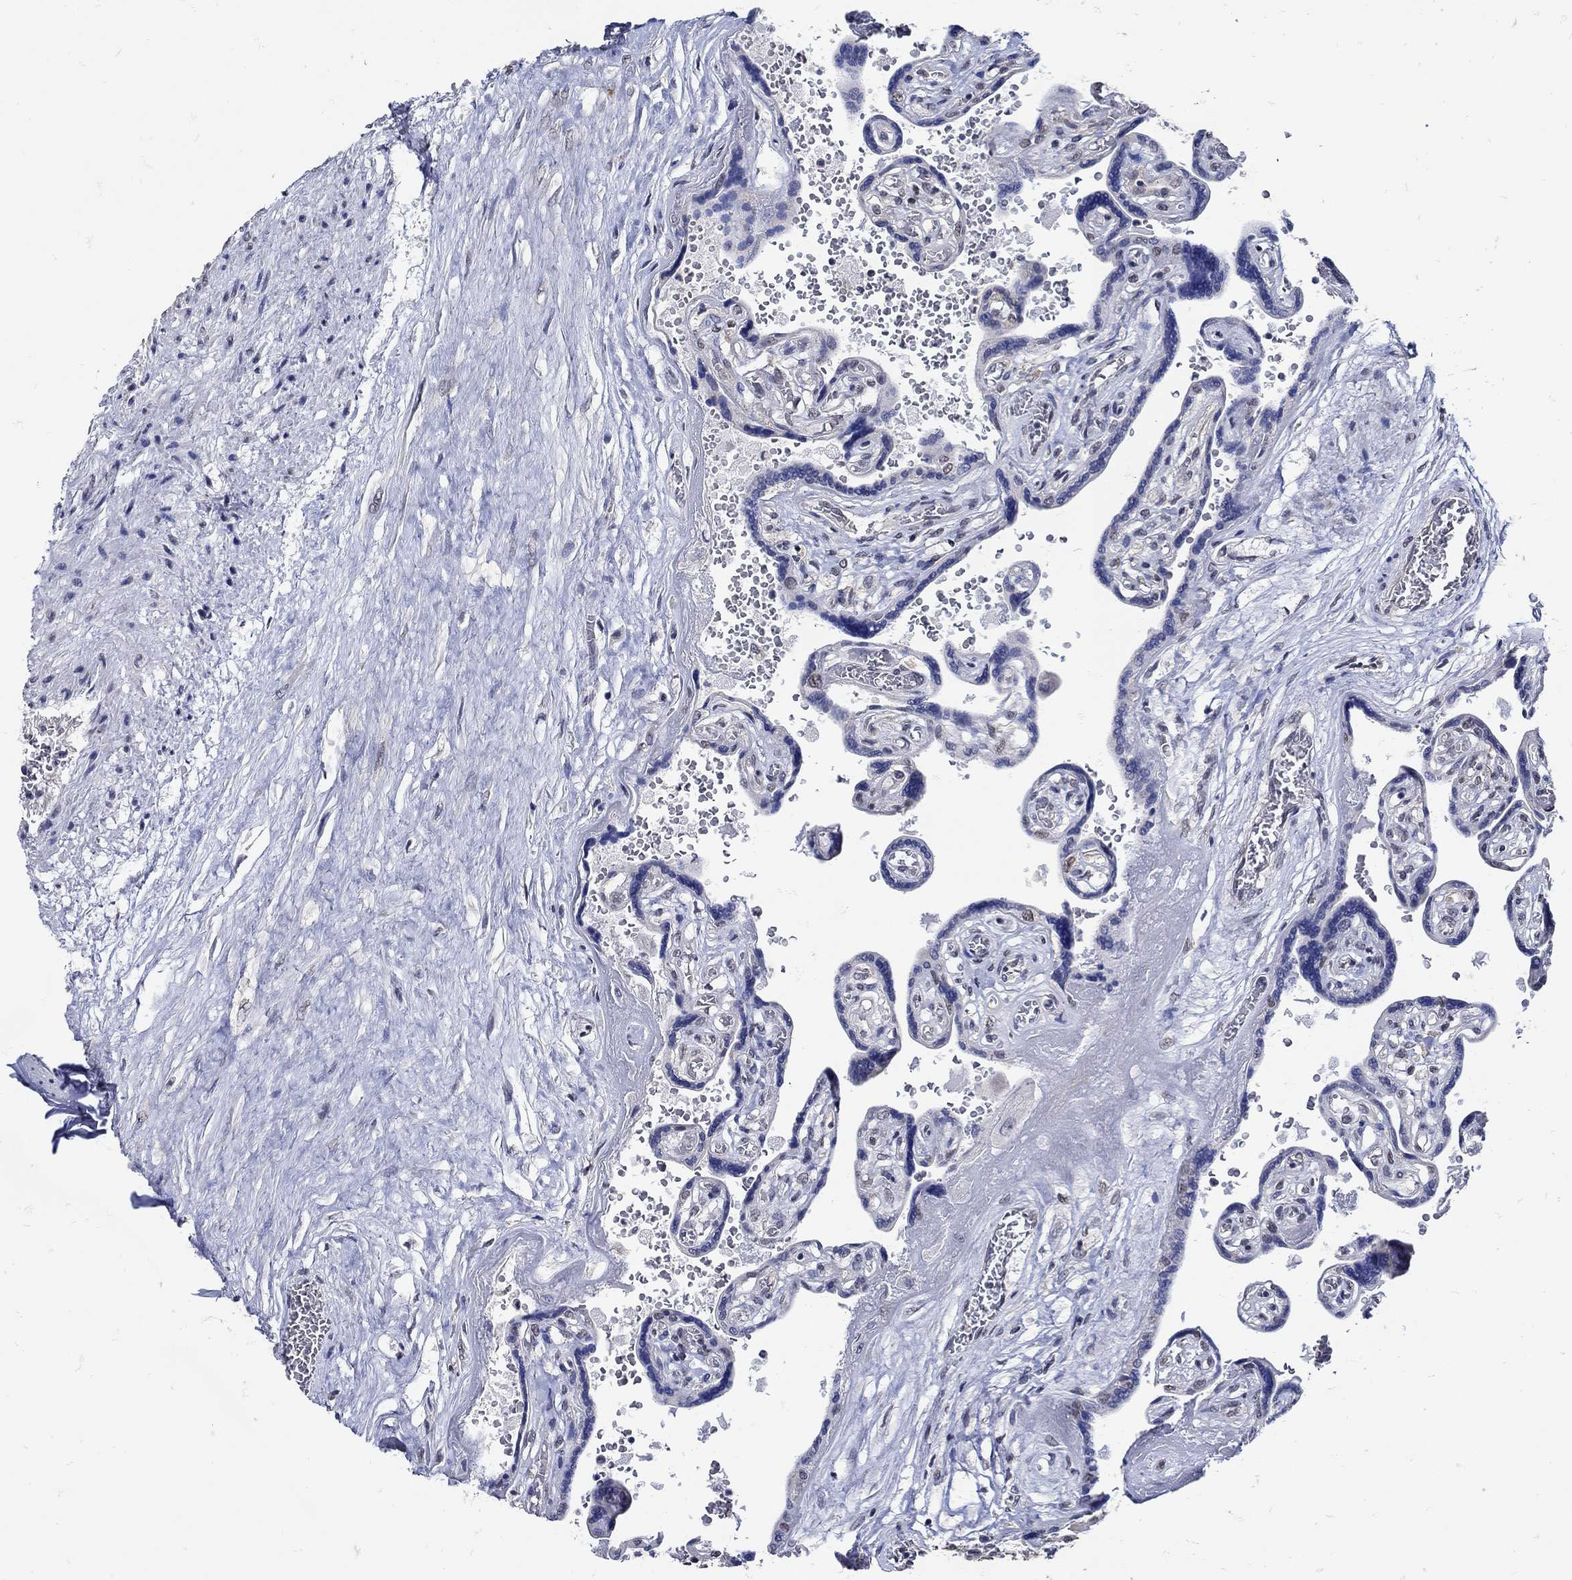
{"staining": {"intensity": "weak", "quantity": ">75%", "location": "cytoplasmic/membranous"}, "tissue": "placenta", "cell_type": "Decidual cells", "image_type": "normal", "snomed": [{"axis": "morphology", "description": "Normal tissue, NOS"}, {"axis": "topography", "description": "Placenta"}], "caption": "Placenta stained with DAB (3,3'-diaminobenzidine) immunohistochemistry (IHC) reveals low levels of weak cytoplasmic/membranous positivity in approximately >75% of decidual cells. Immunohistochemistry (ihc) stains the protein of interest in brown and the nuclei are stained blue.", "gene": "KCNN3", "patient": {"sex": "female", "age": 32}}